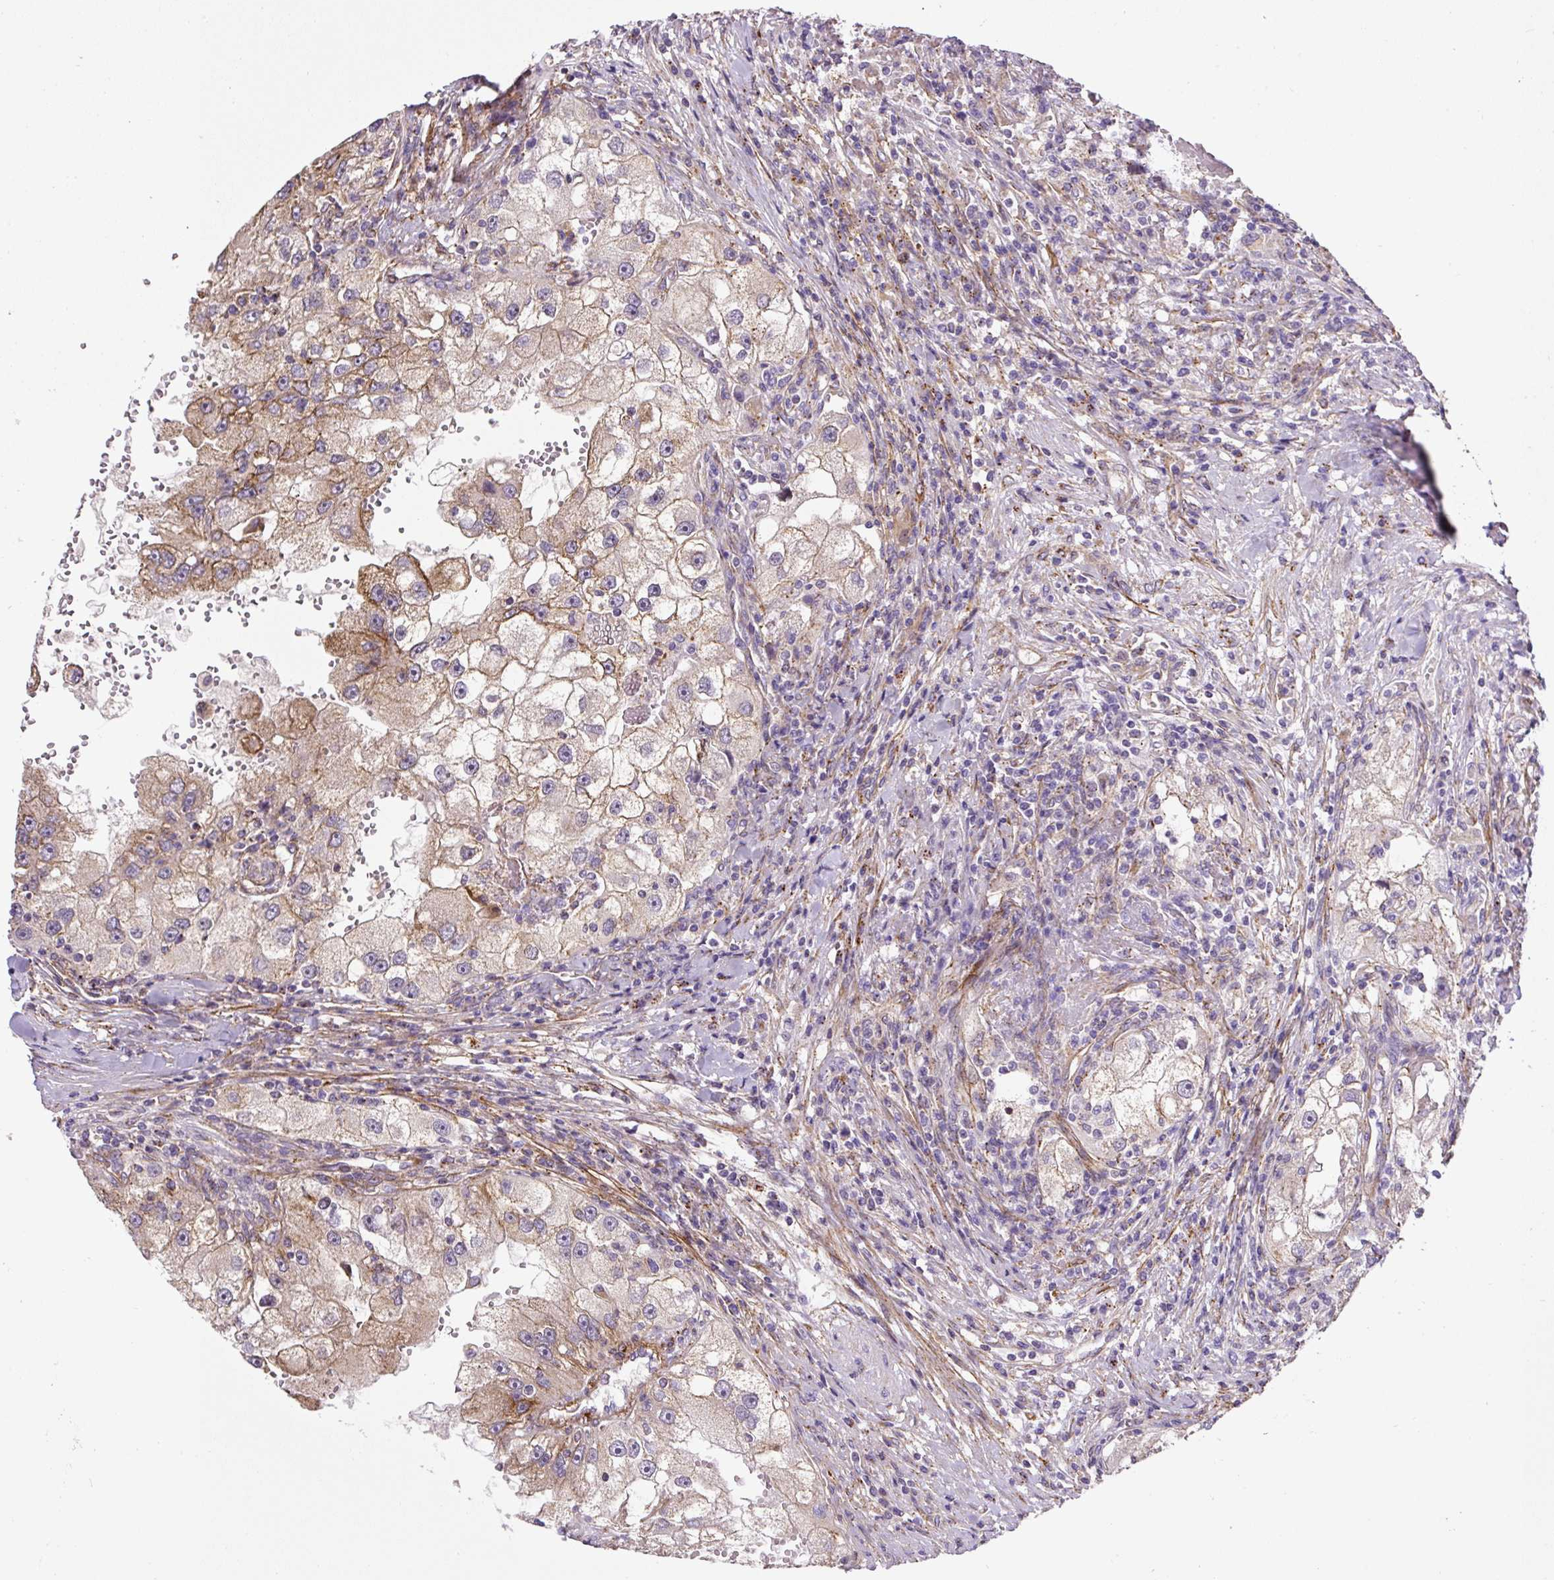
{"staining": {"intensity": "moderate", "quantity": "<25%", "location": "cytoplasmic/membranous"}, "tissue": "renal cancer", "cell_type": "Tumor cells", "image_type": "cancer", "snomed": [{"axis": "morphology", "description": "Adenocarcinoma, NOS"}, {"axis": "topography", "description": "Kidney"}], "caption": "A low amount of moderate cytoplasmic/membranous positivity is present in about <25% of tumor cells in renal cancer tissue.", "gene": "RNF170", "patient": {"sex": "male", "age": 63}}